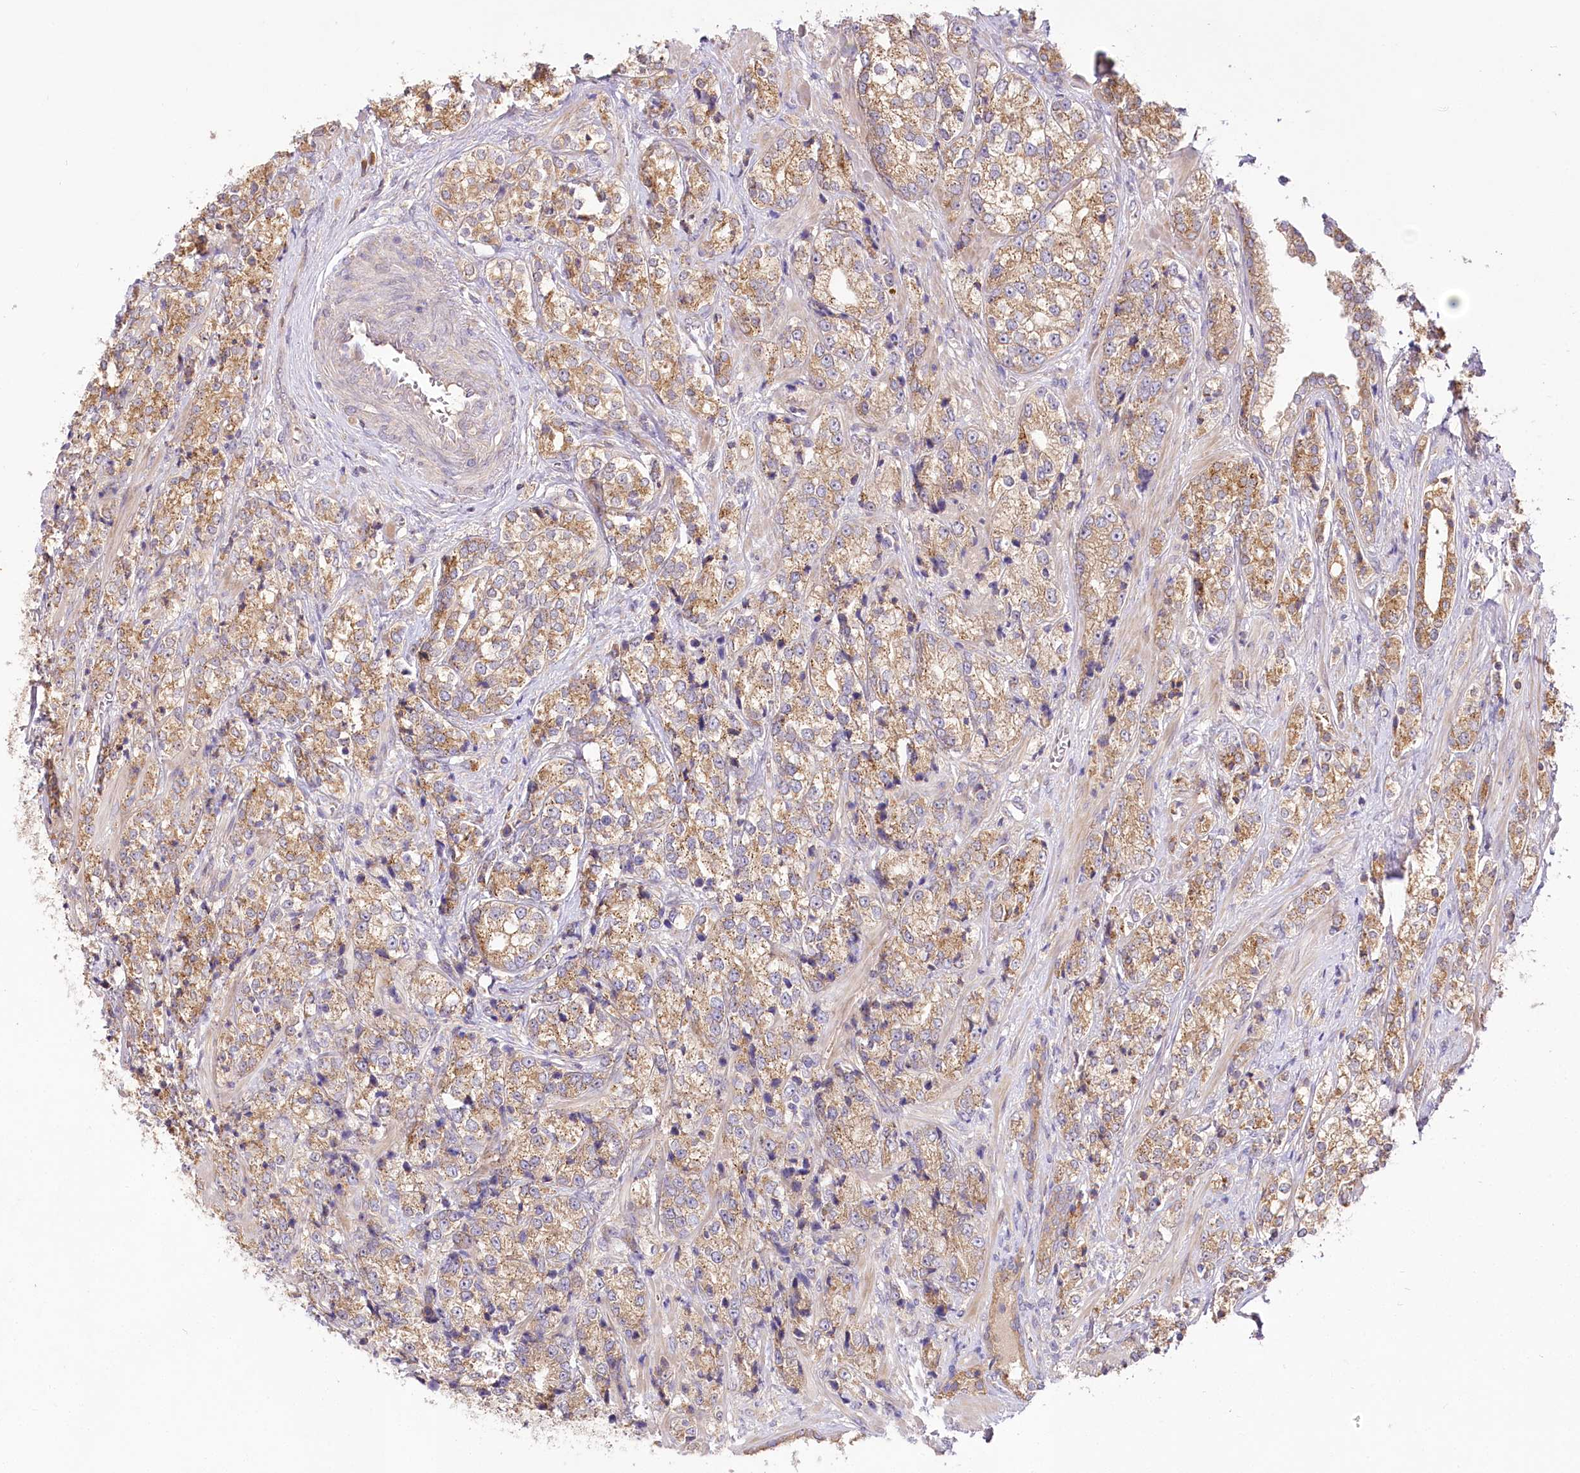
{"staining": {"intensity": "moderate", "quantity": ">75%", "location": "cytoplasmic/membranous"}, "tissue": "prostate cancer", "cell_type": "Tumor cells", "image_type": "cancer", "snomed": [{"axis": "morphology", "description": "Adenocarcinoma, High grade"}, {"axis": "topography", "description": "Prostate"}], "caption": "Moderate cytoplasmic/membranous protein expression is appreciated in approximately >75% of tumor cells in prostate adenocarcinoma (high-grade).", "gene": "PYROXD1", "patient": {"sex": "male", "age": 69}}